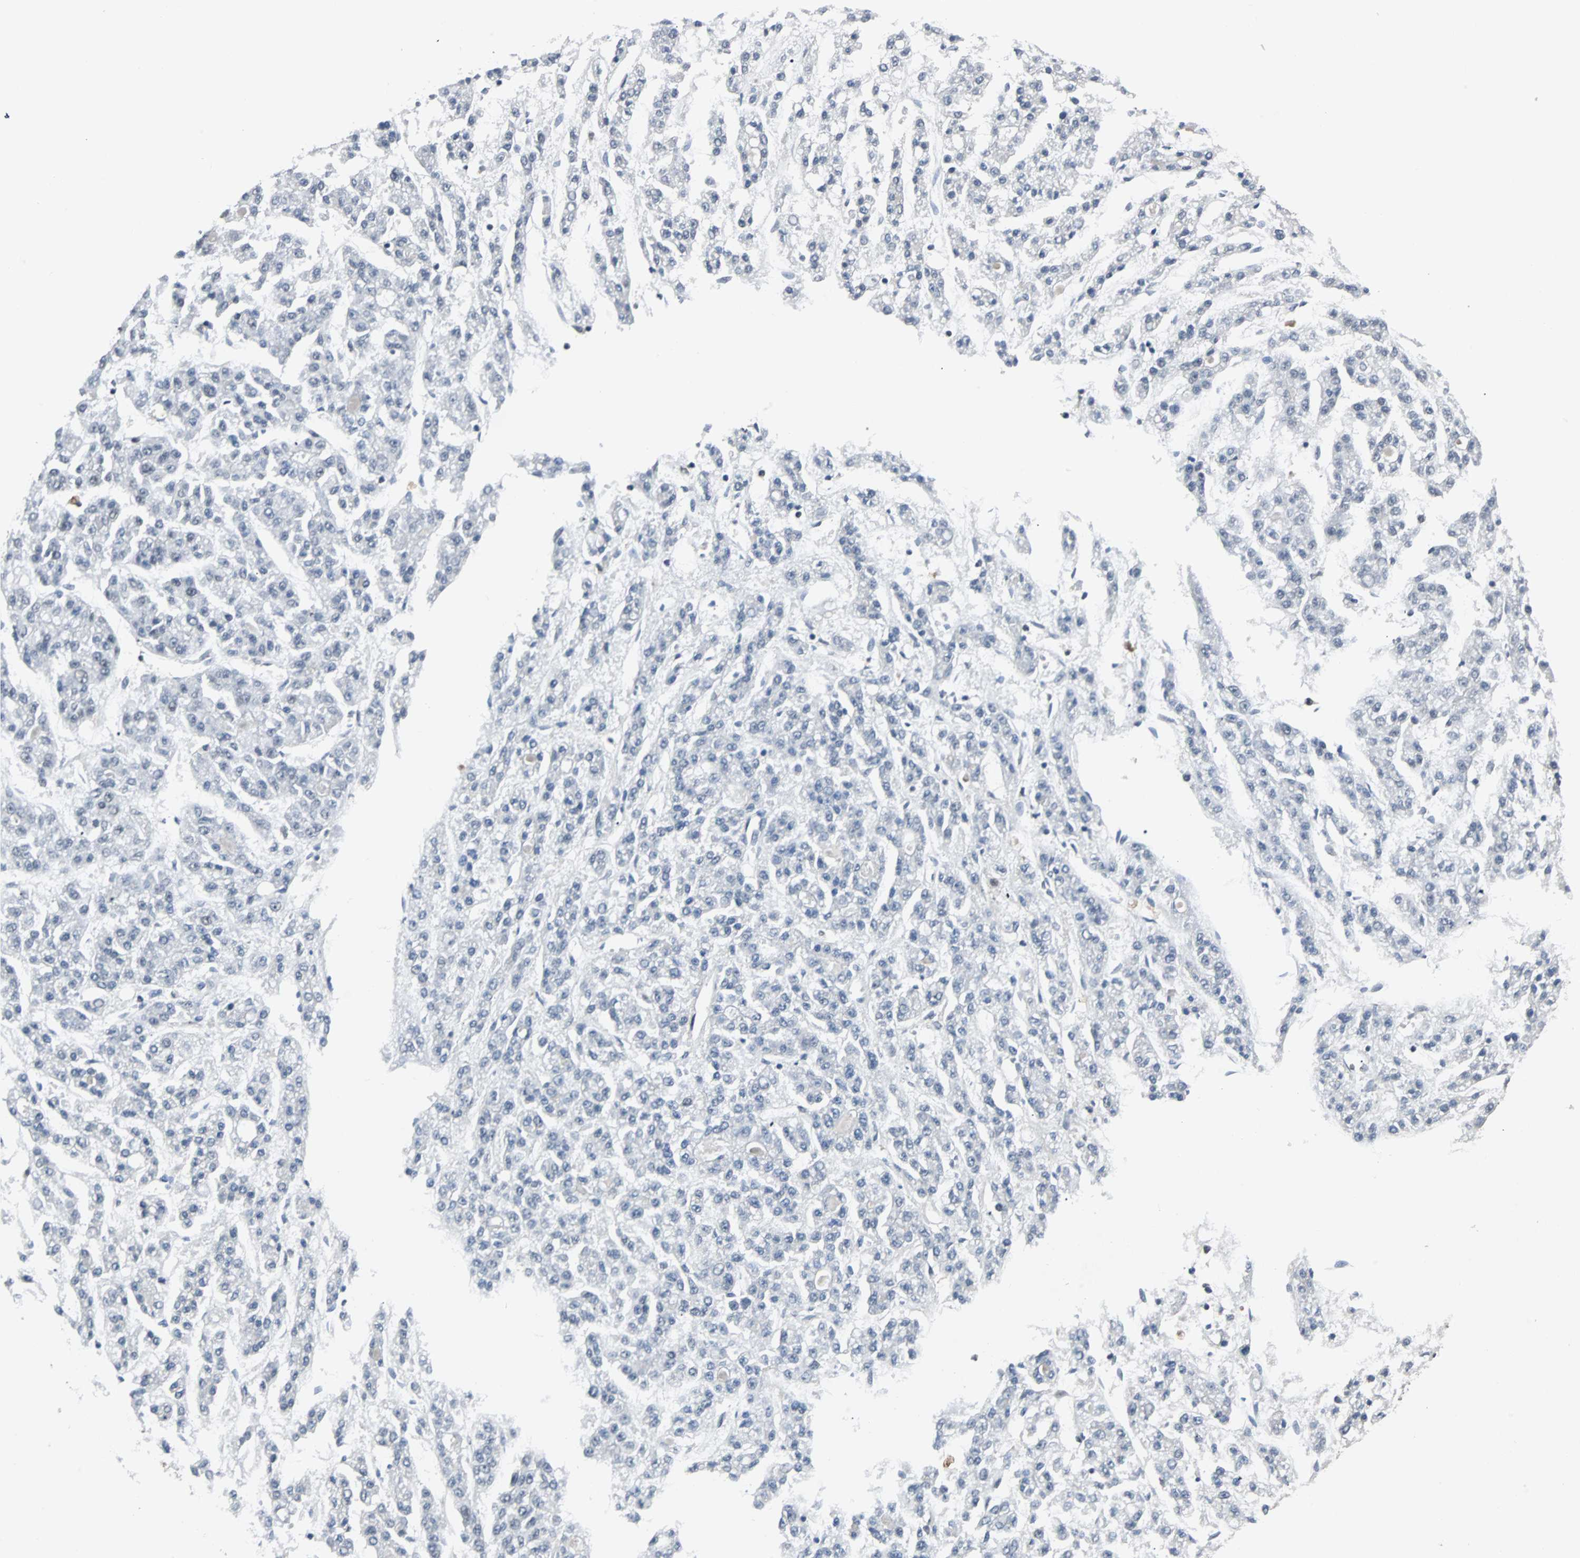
{"staining": {"intensity": "negative", "quantity": "none", "location": "none"}, "tissue": "liver cancer", "cell_type": "Tumor cells", "image_type": "cancer", "snomed": [{"axis": "morphology", "description": "Carcinoma, Hepatocellular, NOS"}, {"axis": "topography", "description": "Liver"}], "caption": "Human hepatocellular carcinoma (liver) stained for a protein using immunohistochemistry (IHC) exhibits no expression in tumor cells.", "gene": "XRCC4", "patient": {"sex": "male", "age": 70}}